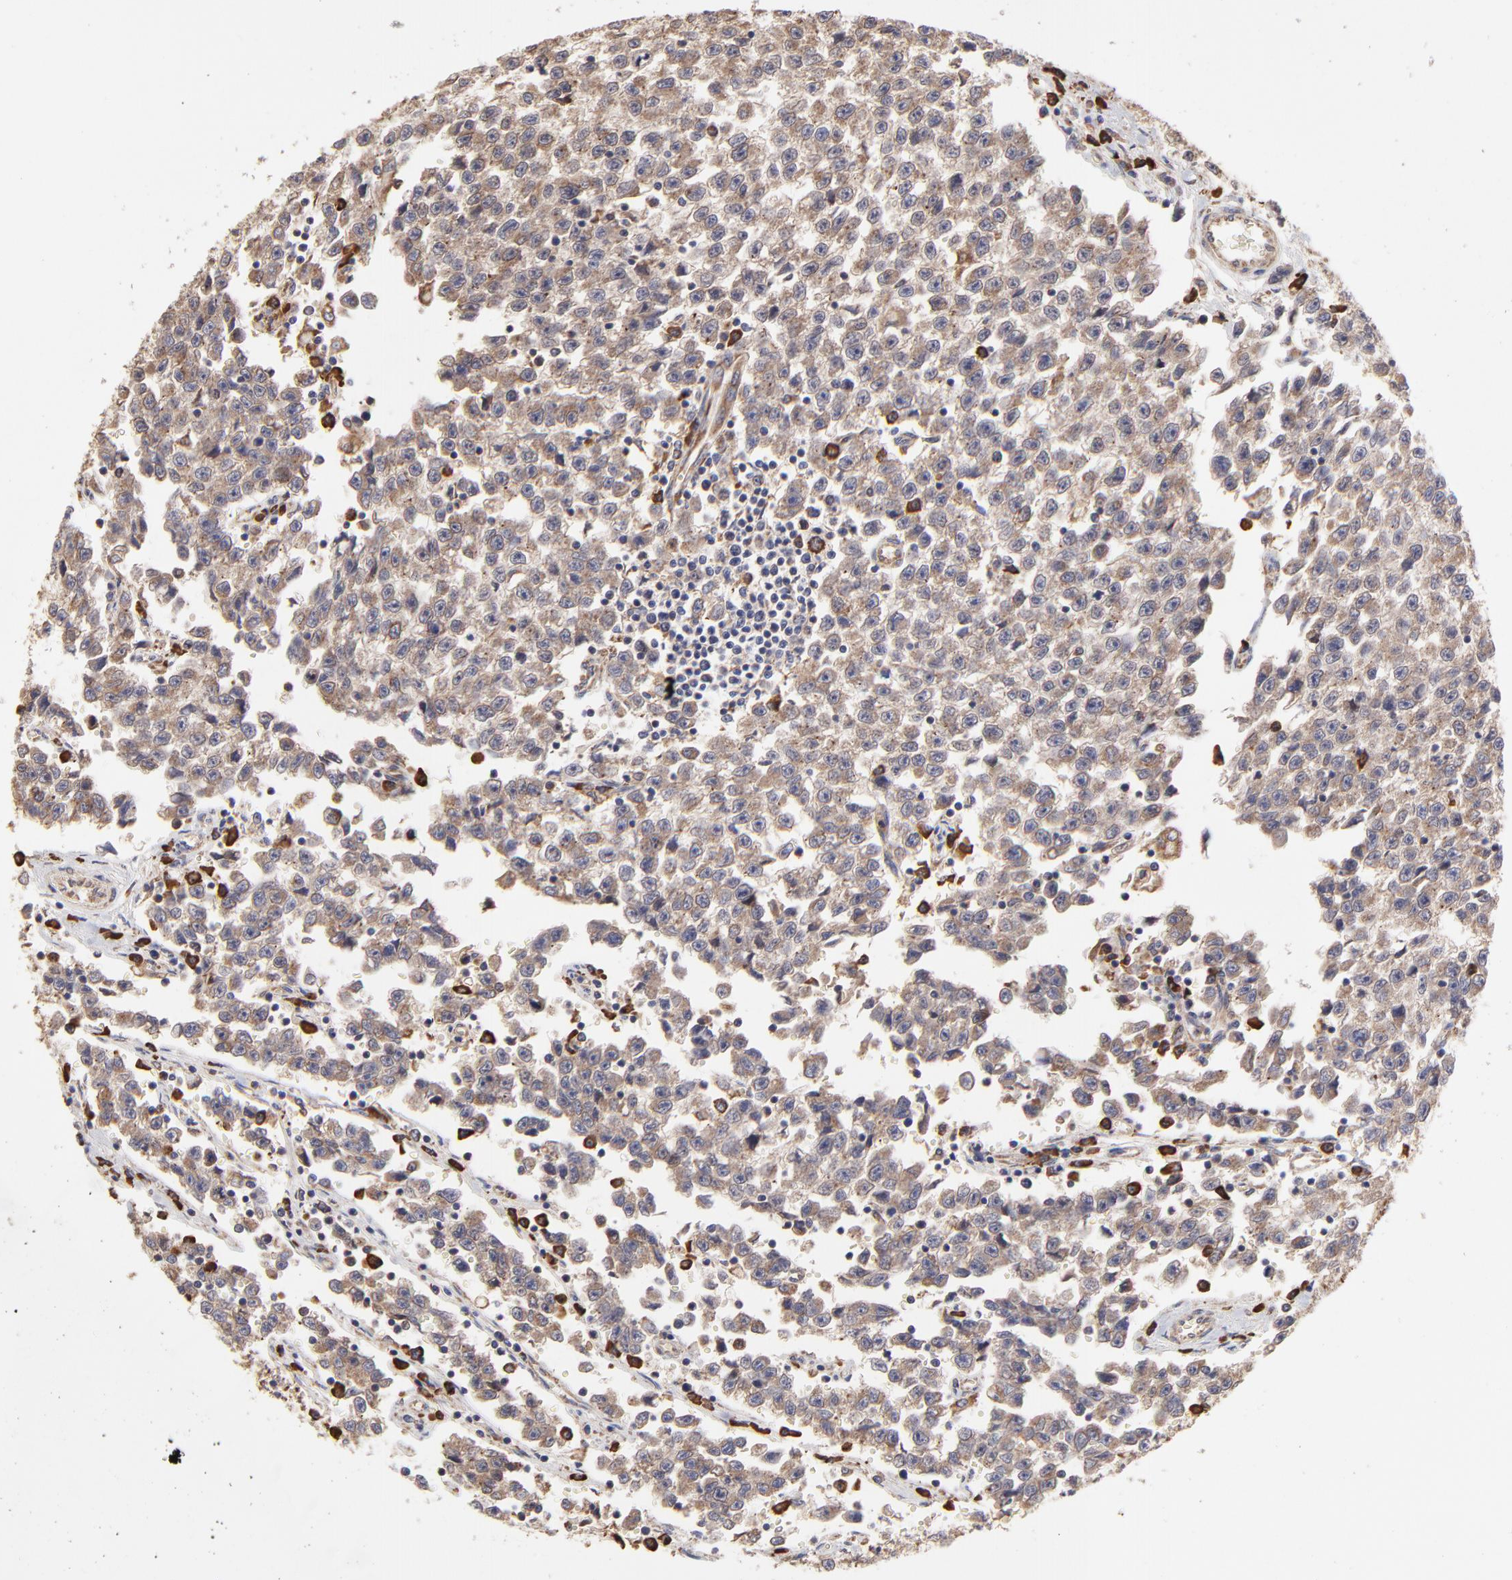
{"staining": {"intensity": "moderate", "quantity": ">75%", "location": "cytoplasmic/membranous"}, "tissue": "testis cancer", "cell_type": "Tumor cells", "image_type": "cancer", "snomed": [{"axis": "morphology", "description": "Seminoma, NOS"}, {"axis": "topography", "description": "Testis"}], "caption": "Immunohistochemical staining of human testis cancer displays medium levels of moderate cytoplasmic/membranous protein staining in about >75% of tumor cells.", "gene": "PFKM", "patient": {"sex": "male", "age": 35}}